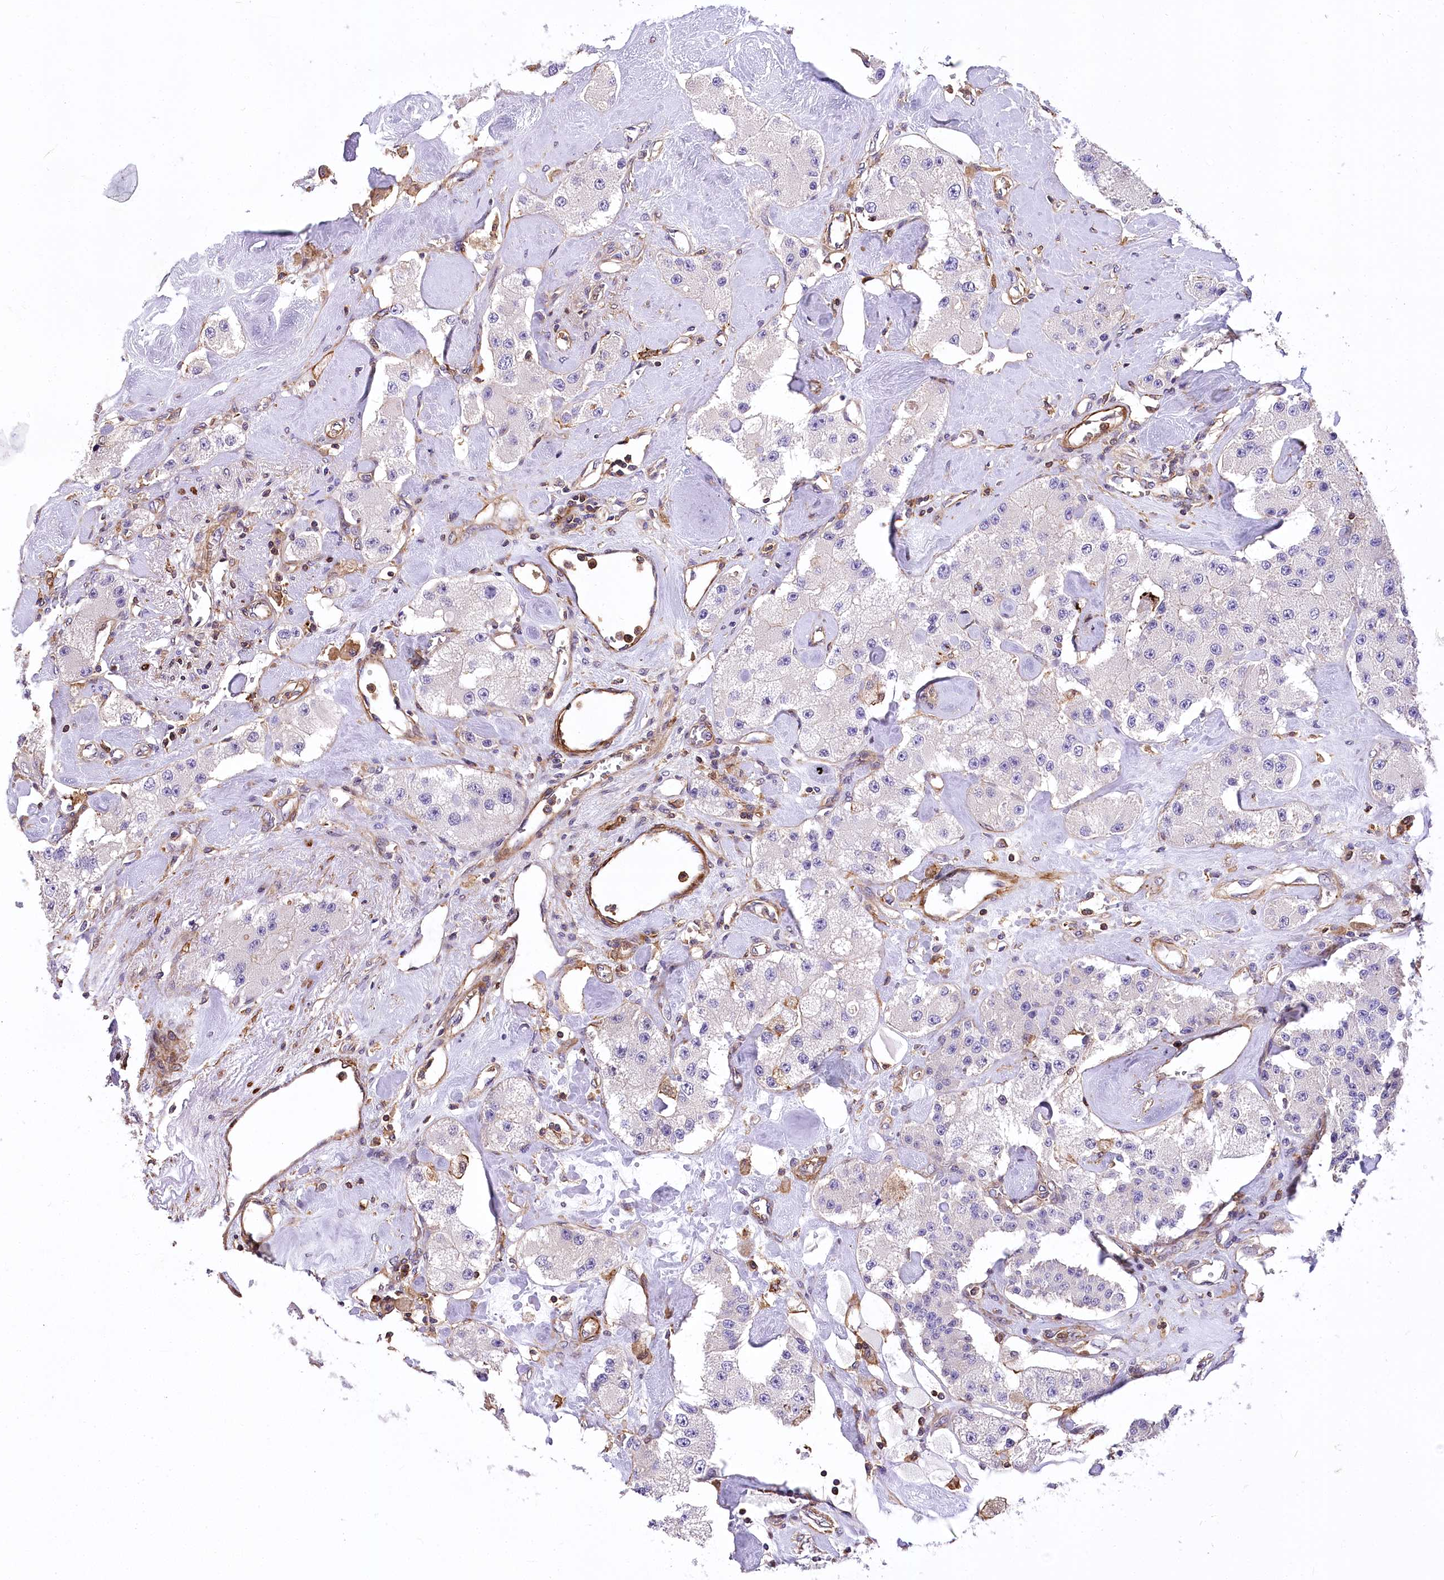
{"staining": {"intensity": "negative", "quantity": "none", "location": "none"}, "tissue": "carcinoid", "cell_type": "Tumor cells", "image_type": "cancer", "snomed": [{"axis": "morphology", "description": "Carcinoid, malignant, NOS"}, {"axis": "topography", "description": "Pancreas"}], "caption": "Immunohistochemical staining of human malignant carcinoid displays no significant staining in tumor cells. (DAB (3,3'-diaminobenzidine) immunohistochemistry with hematoxylin counter stain).", "gene": "DPP3", "patient": {"sex": "male", "age": 41}}